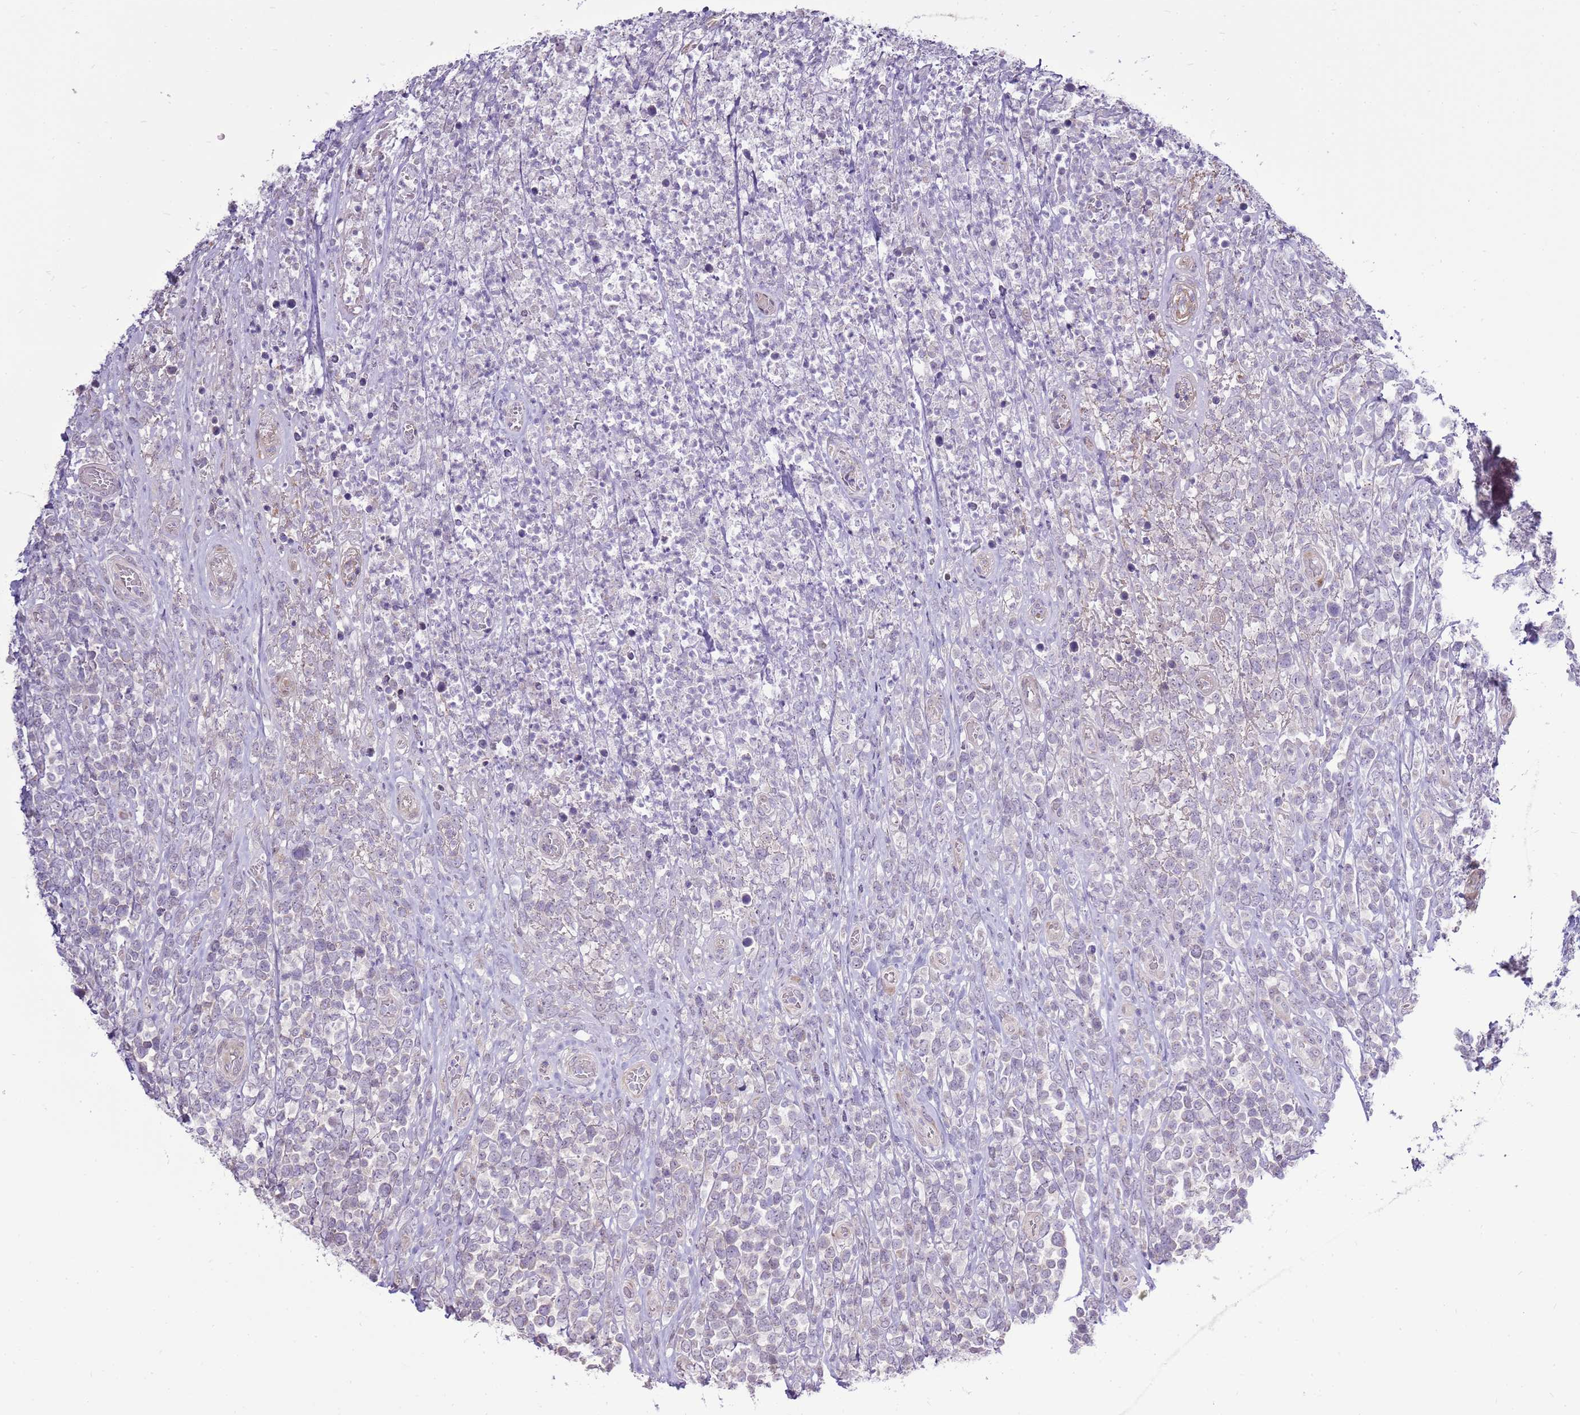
{"staining": {"intensity": "negative", "quantity": "none", "location": "none"}, "tissue": "lymphoma", "cell_type": "Tumor cells", "image_type": "cancer", "snomed": [{"axis": "morphology", "description": "Malignant lymphoma, non-Hodgkin's type, High grade"}, {"axis": "topography", "description": "Soft tissue"}], "caption": "An image of lymphoma stained for a protein shows no brown staining in tumor cells.", "gene": "UGGT2", "patient": {"sex": "female", "age": 56}}